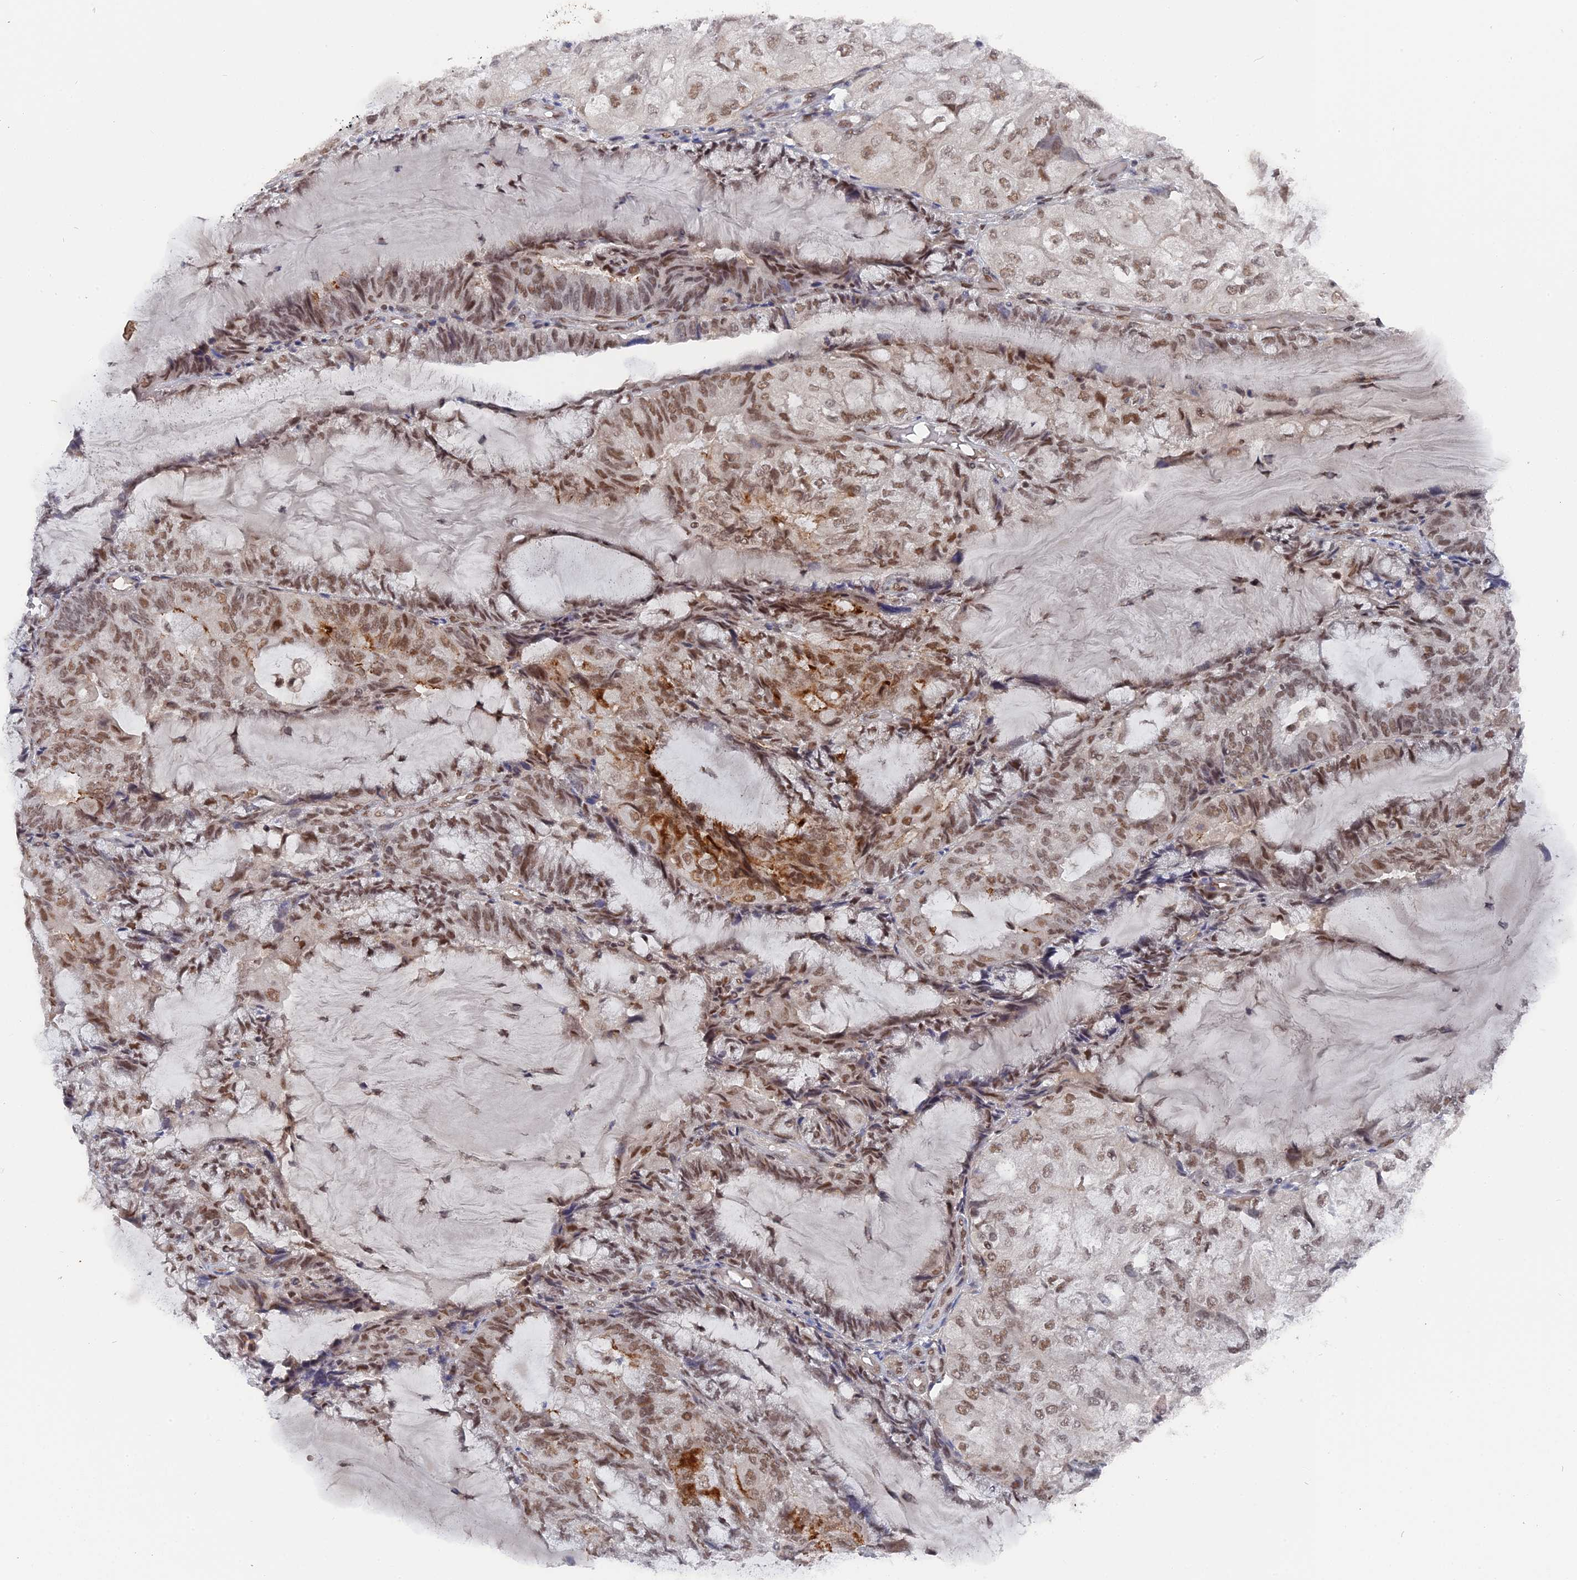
{"staining": {"intensity": "moderate", "quantity": ">75%", "location": "nuclear"}, "tissue": "endometrial cancer", "cell_type": "Tumor cells", "image_type": "cancer", "snomed": [{"axis": "morphology", "description": "Adenocarcinoma, NOS"}, {"axis": "topography", "description": "Endometrium"}], "caption": "Immunohistochemical staining of endometrial cancer reveals moderate nuclear protein staining in approximately >75% of tumor cells.", "gene": "CCDC85A", "patient": {"sex": "female", "age": 81}}